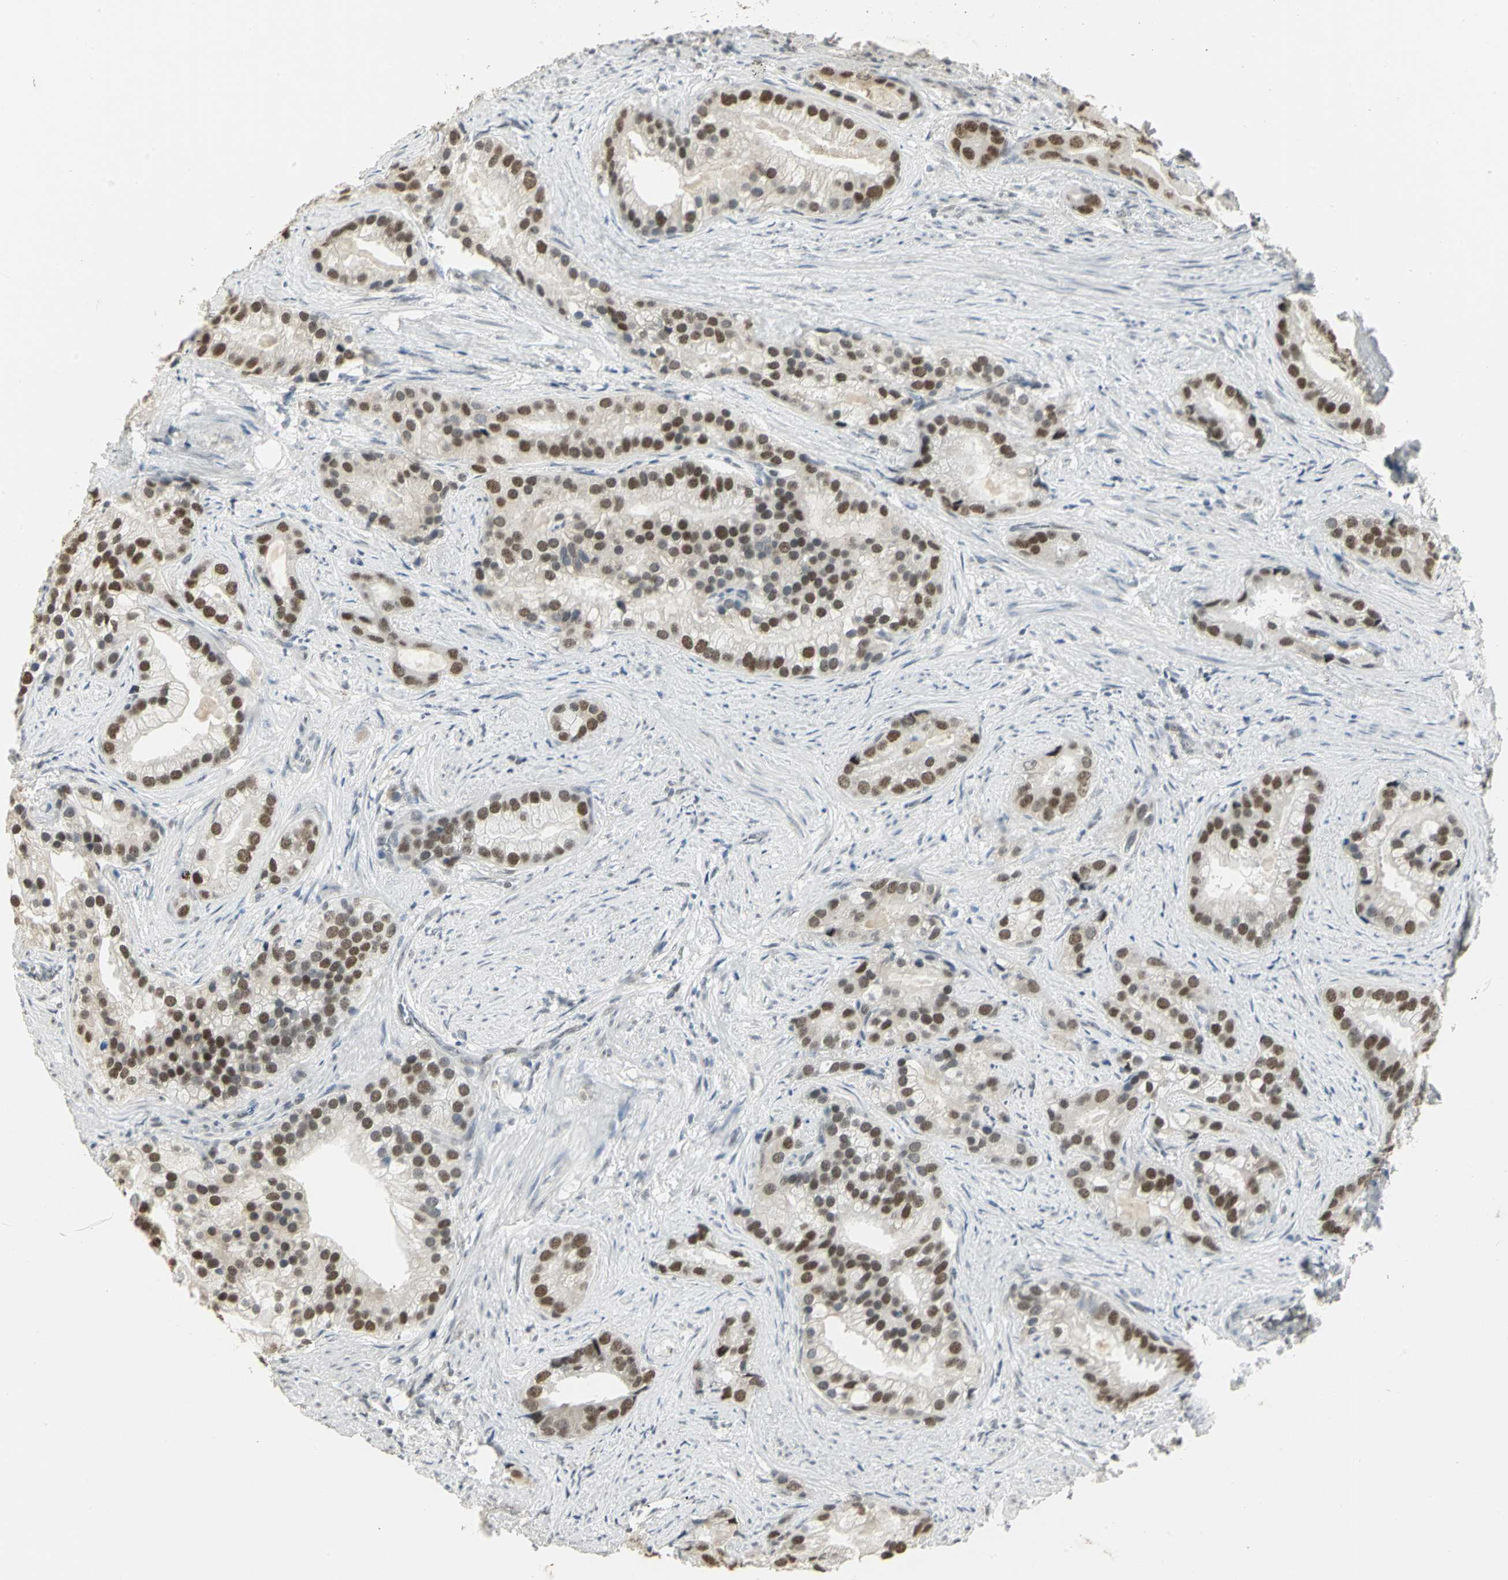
{"staining": {"intensity": "strong", "quantity": ">75%", "location": "nuclear"}, "tissue": "prostate cancer", "cell_type": "Tumor cells", "image_type": "cancer", "snomed": [{"axis": "morphology", "description": "Adenocarcinoma, Low grade"}, {"axis": "topography", "description": "Prostate"}], "caption": "Approximately >75% of tumor cells in human prostate adenocarcinoma (low-grade) demonstrate strong nuclear protein positivity as visualized by brown immunohistochemical staining.", "gene": "CBX3", "patient": {"sex": "male", "age": 71}}